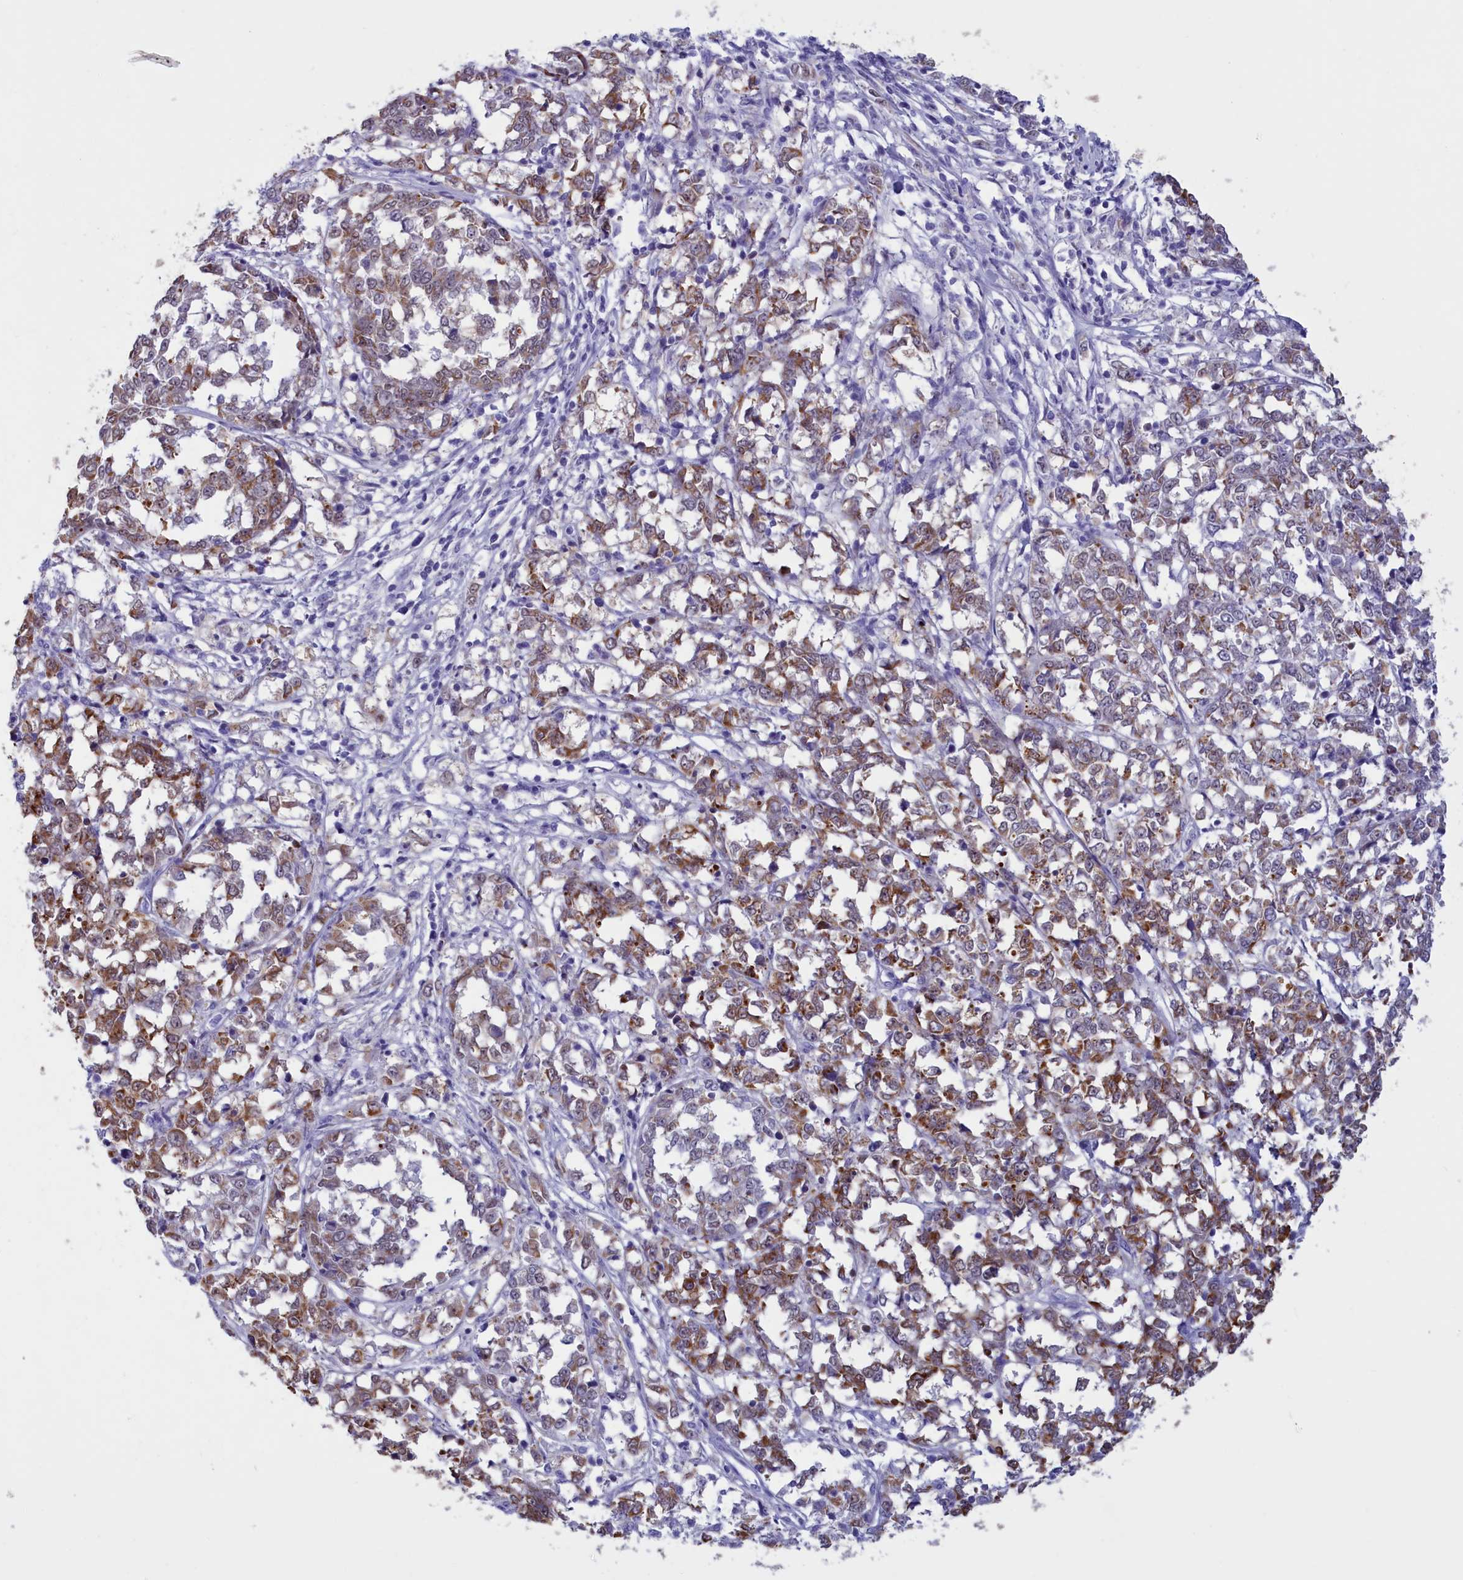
{"staining": {"intensity": "moderate", "quantity": ">75%", "location": "cytoplasmic/membranous"}, "tissue": "melanoma", "cell_type": "Tumor cells", "image_type": "cancer", "snomed": [{"axis": "morphology", "description": "Malignant melanoma, NOS"}, {"axis": "topography", "description": "Skin"}], "caption": "This is a histology image of IHC staining of malignant melanoma, which shows moderate expression in the cytoplasmic/membranous of tumor cells.", "gene": "GAPDHS", "patient": {"sex": "female", "age": 72}}